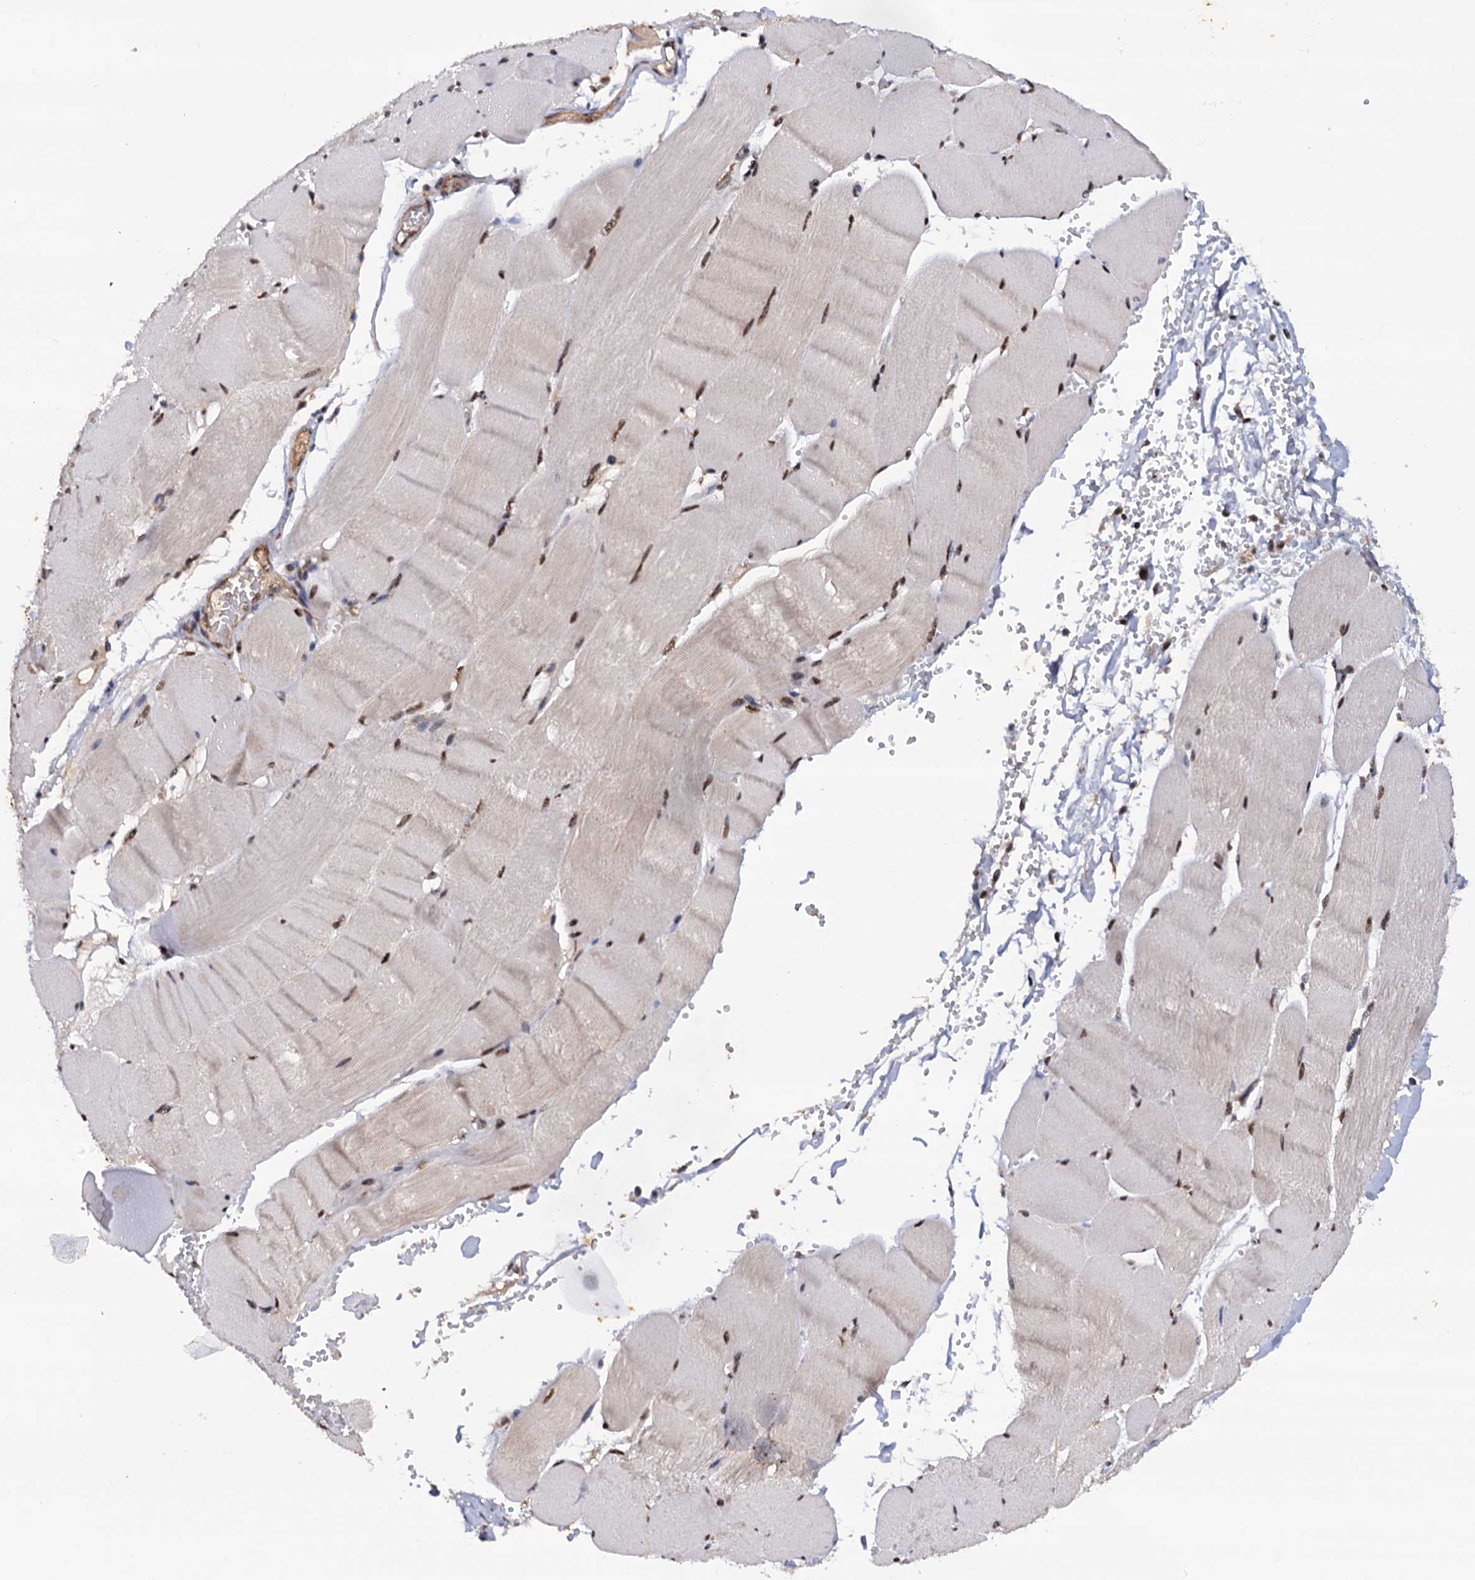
{"staining": {"intensity": "moderate", "quantity": ">75%", "location": "nuclear"}, "tissue": "adipose tissue", "cell_type": "Adipocytes", "image_type": "normal", "snomed": [{"axis": "morphology", "description": "Normal tissue, NOS"}, {"axis": "topography", "description": "Skeletal muscle"}, {"axis": "topography", "description": "Peripheral nerve tissue"}], "caption": "Adipose tissue stained with a protein marker exhibits moderate staining in adipocytes.", "gene": "TBC1D12", "patient": {"sex": "female", "age": 55}}